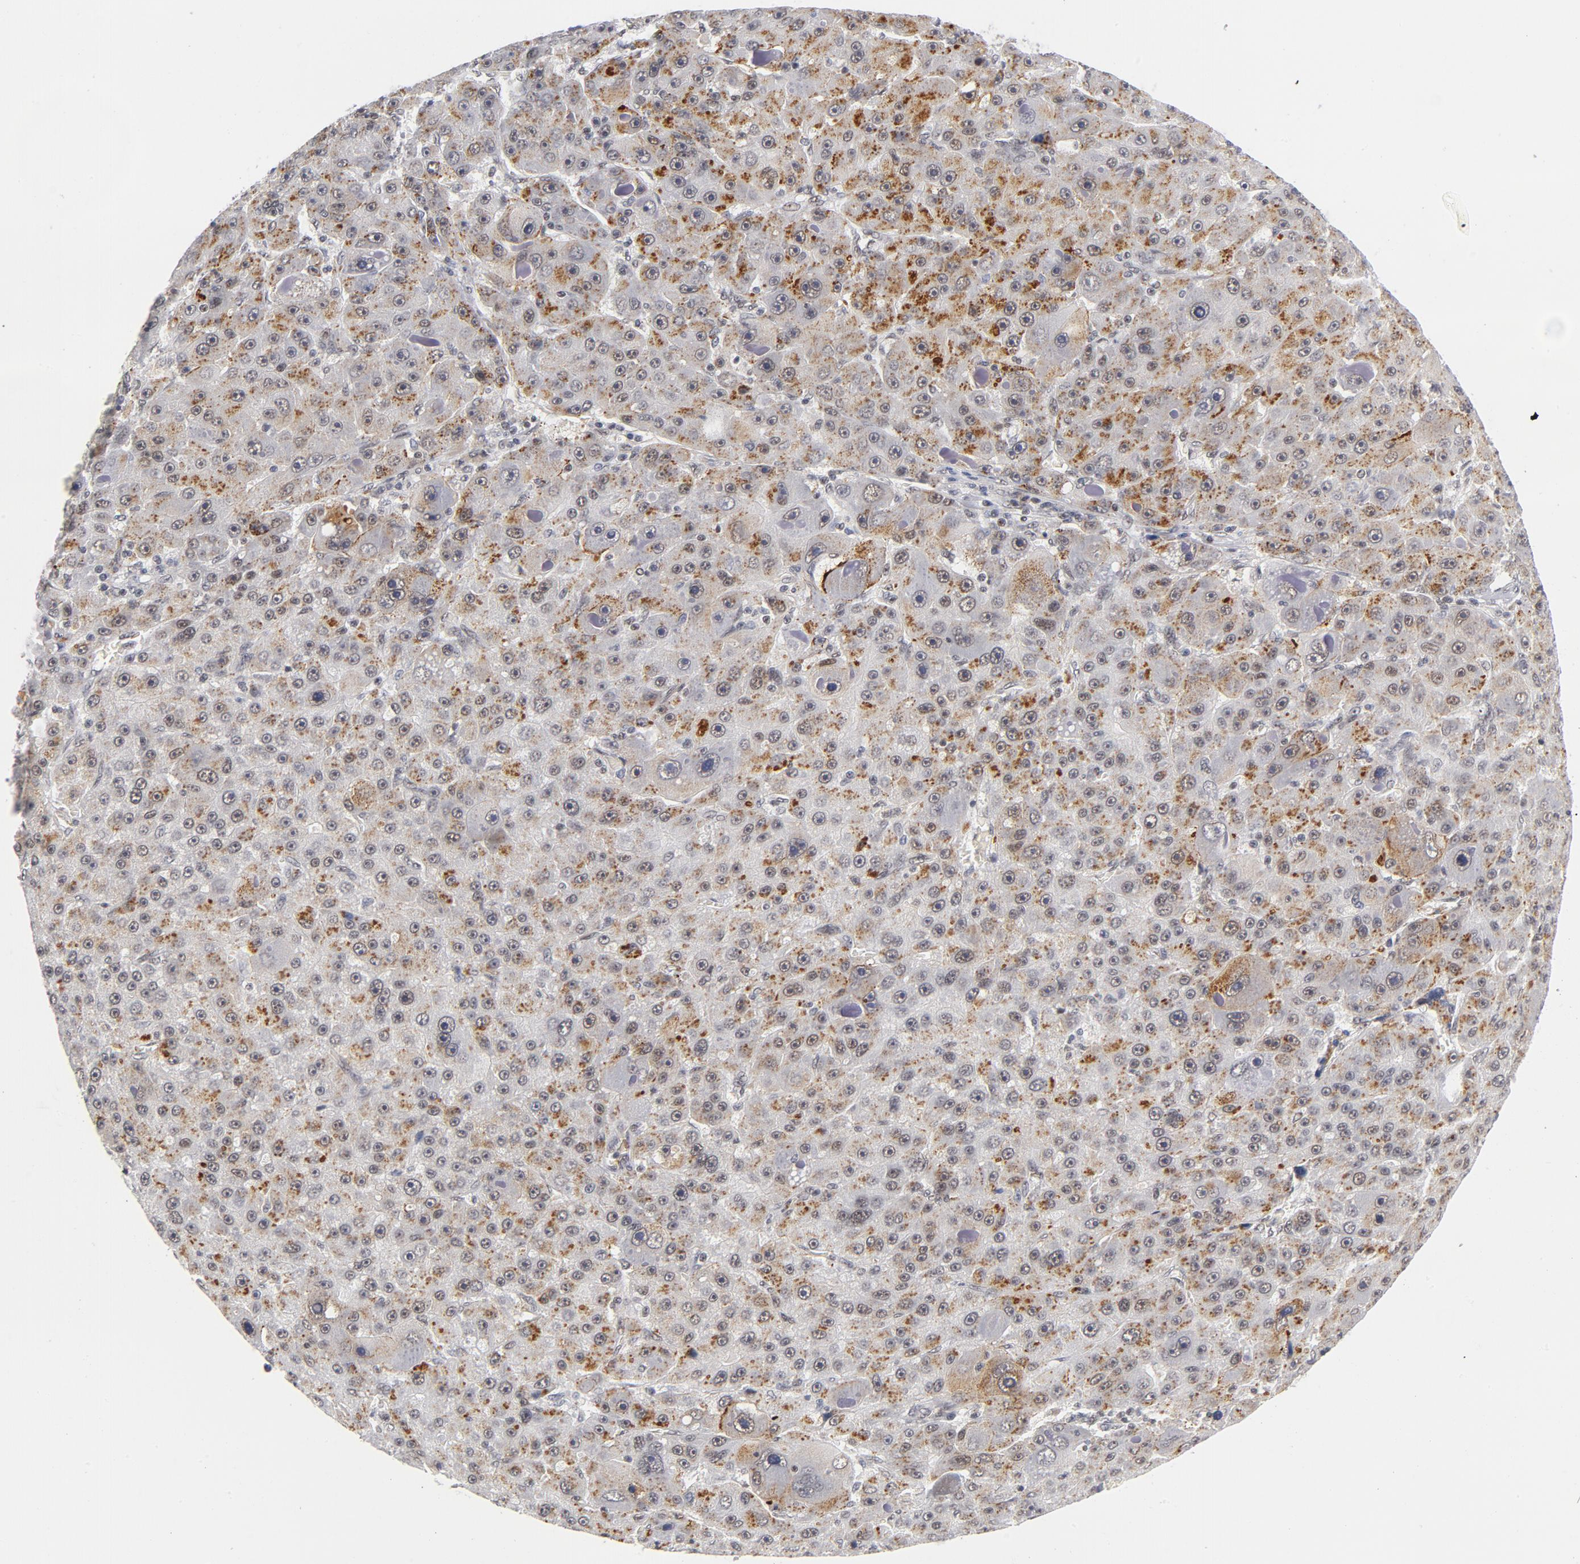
{"staining": {"intensity": "strong", "quantity": "25%-75%", "location": "cytoplasmic/membranous"}, "tissue": "liver cancer", "cell_type": "Tumor cells", "image_type": "cancer", "snomed": [{"axis": "morphology", "description": "Carcinoma, Hepatocellular, NOS"}, {"axis": "topography", "description": "Liver"}], "caption": "Protein expression by immunohistochemistry demonstrates strong cytoplasmic/membranous expression in about 25%-75% of tumor cells in liver cancer.", "gene": "BAP1", "patient": {"sex": "male", "age": 76}}